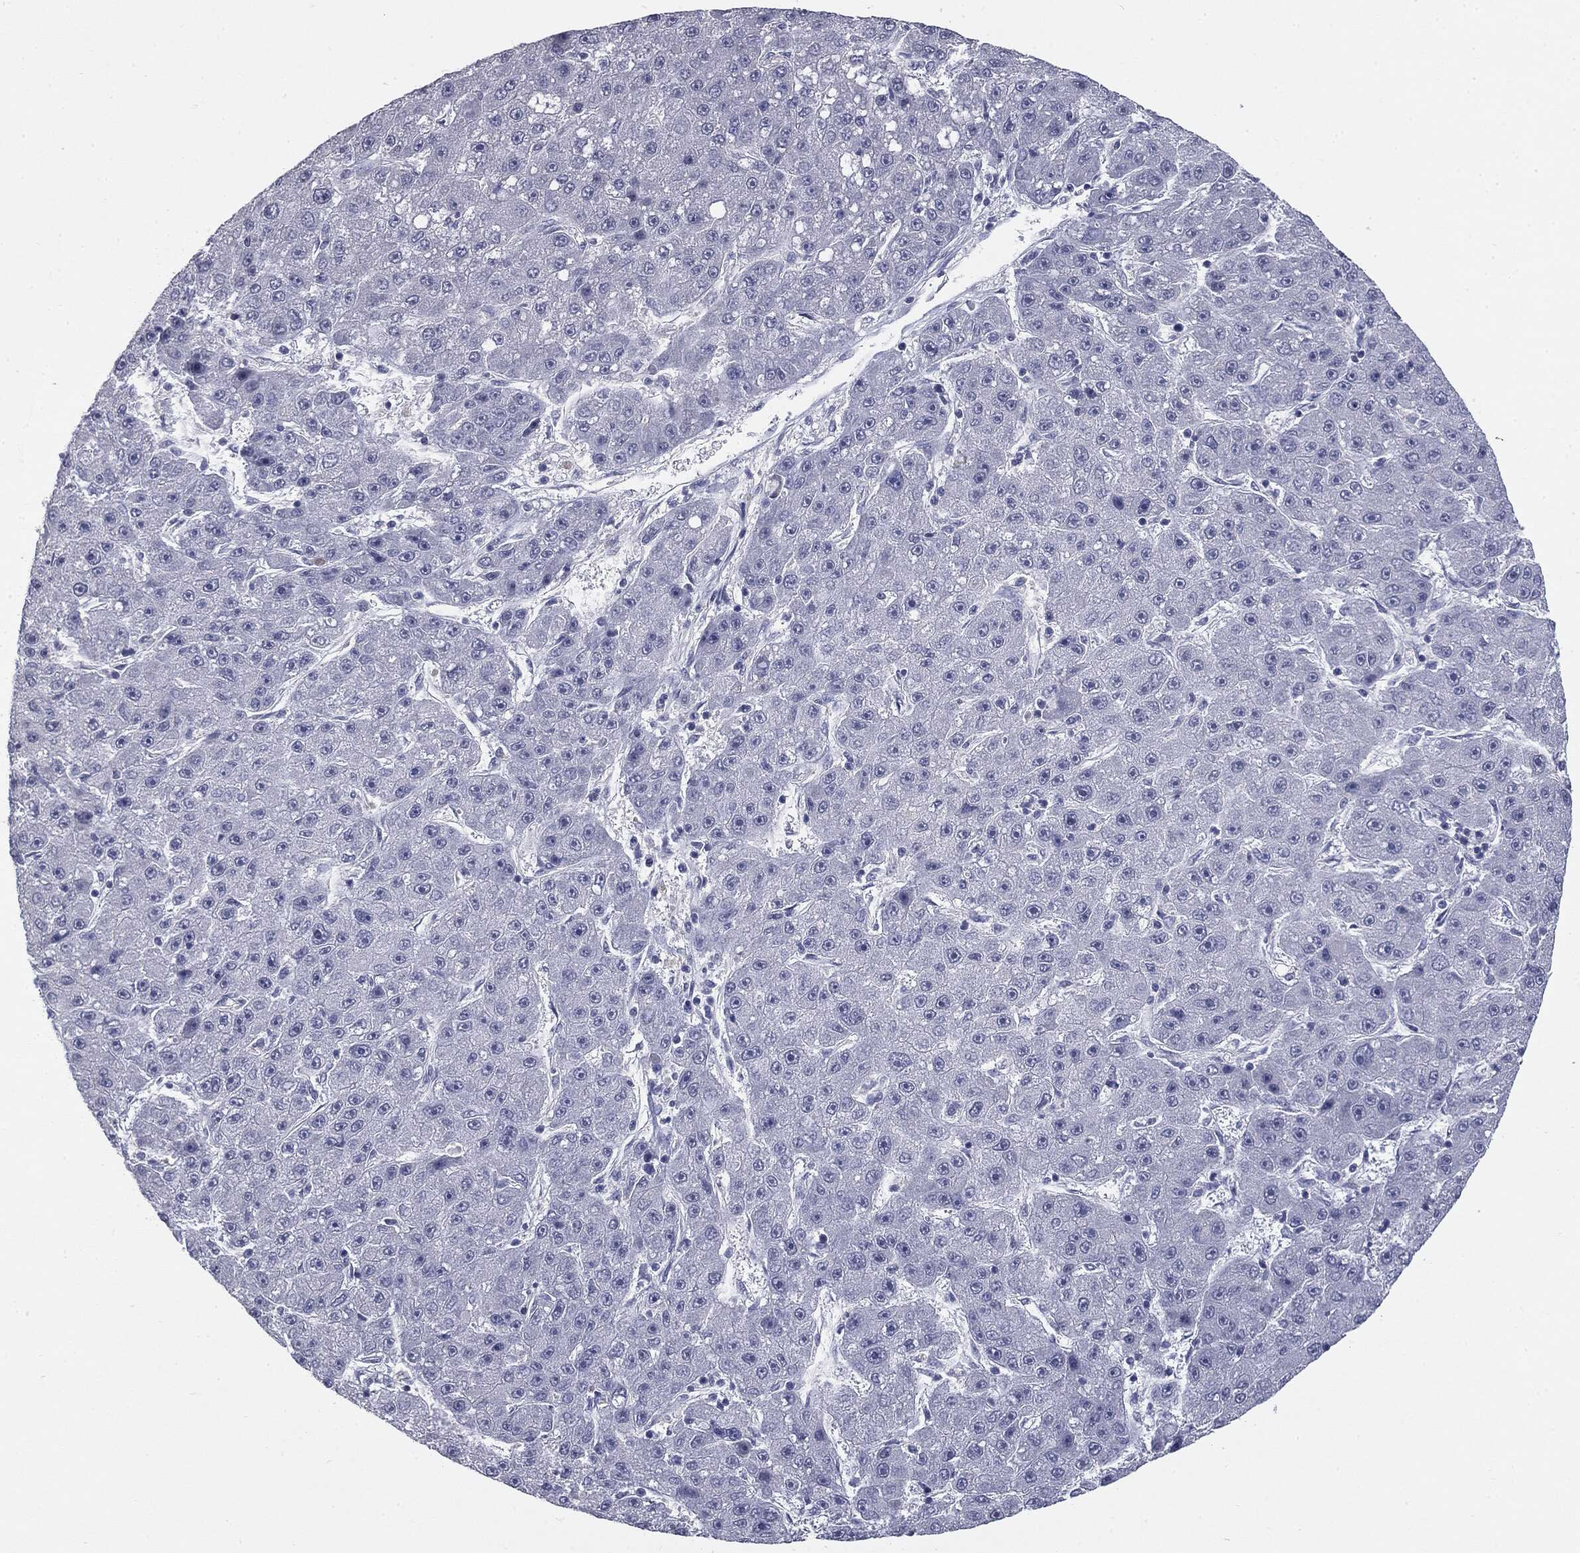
{"staining": {"intensity": "negative", "quantity": "none", "location": "none"}, "tissue": "liver cancer", "cell_type": "Tumor cells", "image_type": "cancer", "snomed": [{"axis": "morphology", "description": "Carcinoma, Hepatocellular, NOS"}, {"axis": "topography", "description": "Liver"}], "caption": "A high-resolution histopathology image shows immunohistochemistry staining of liver cancer, which shows no significant positivity in tumor cells.", "gene": "MUC1", "patient": {"sex": "male", "age": 67}}